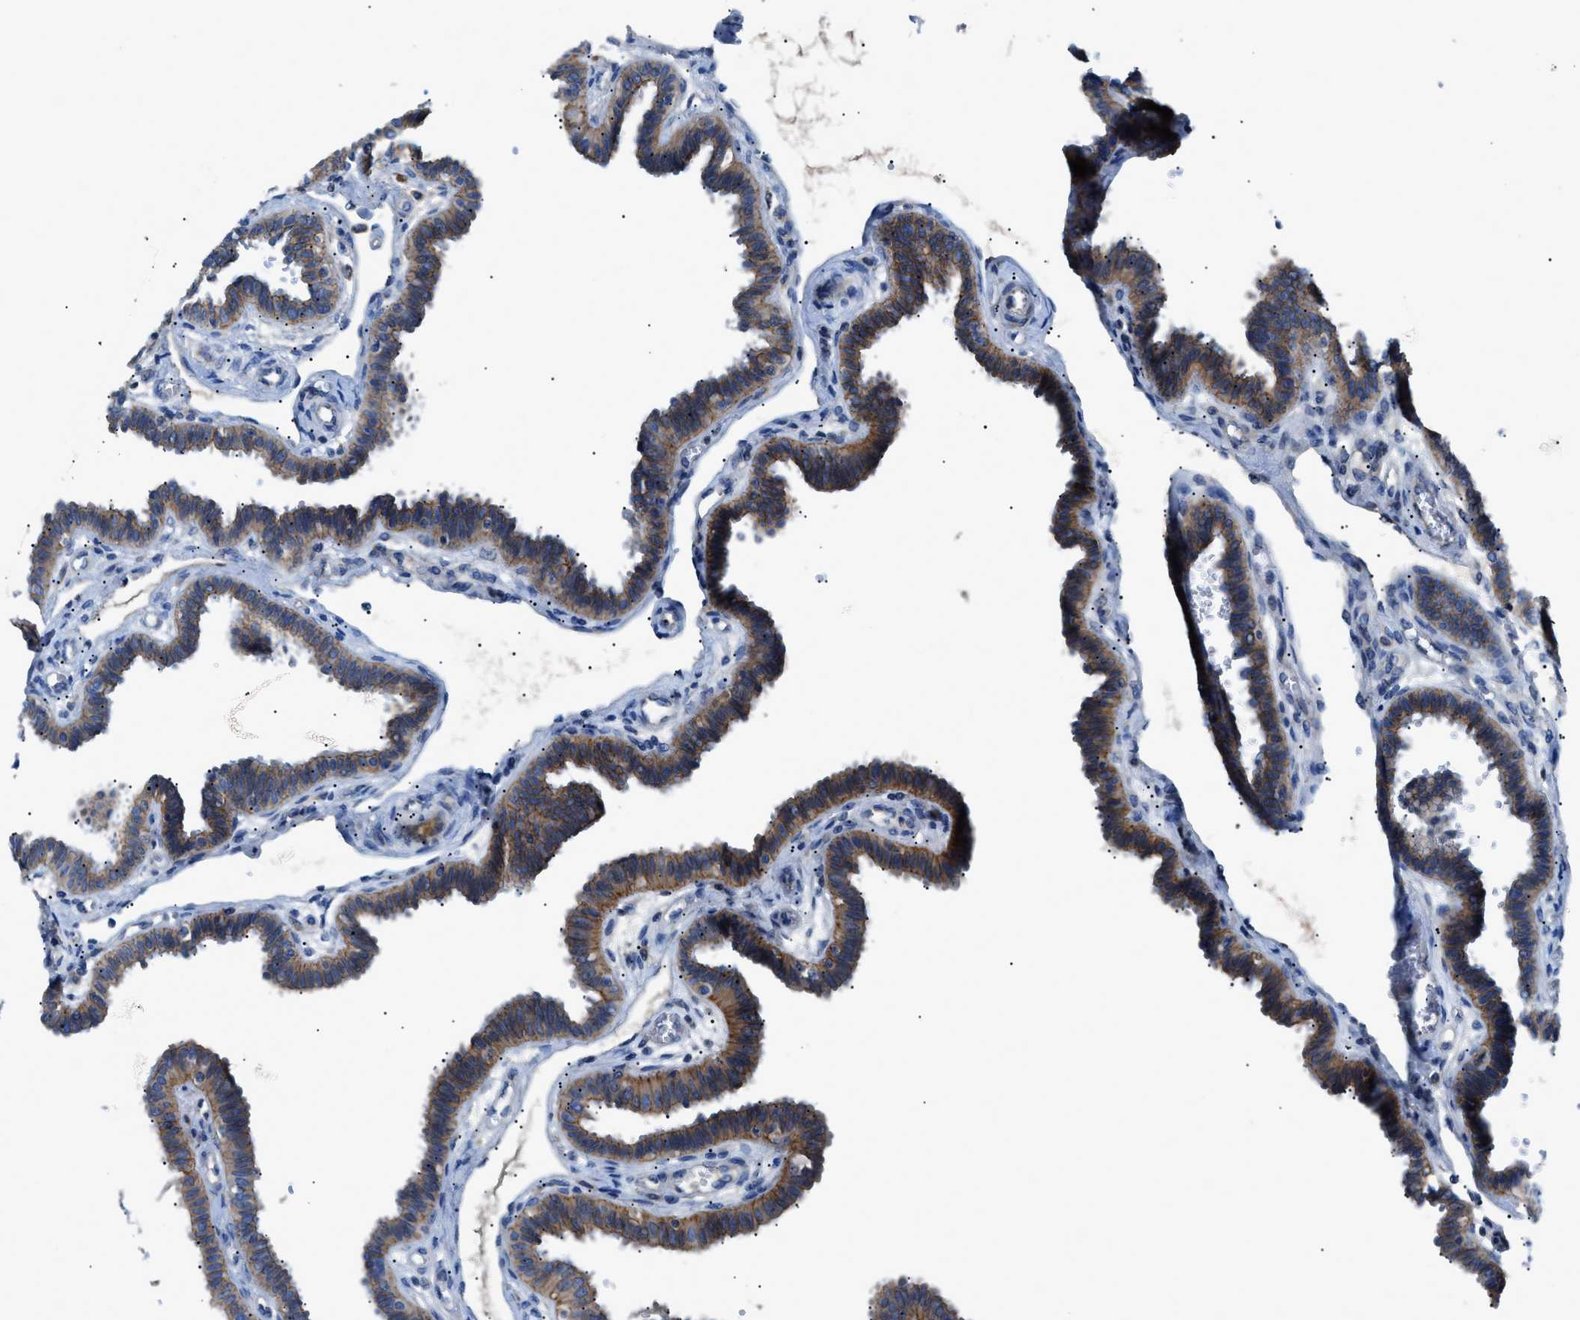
{"staining": {"intensity": "moderate", "quantity": ">75%", "location": "cytoplasmic/membranous"}, "tissue": "fallopian tube", "cell_type": "Glandular cells", "image_type": "normal", "snomed": [{"axis": "morphology", "description": "Normal tissue, NOS"}, {"axis": "topography", "description": "Fallopian tube"}], "caption": "High-power microscopy captured an IHC micrograph of benign fallopian tube, revealing moderate cytoplasmic/membranous positivity in about >75% of glandular cells.", "gene": "ZDHHC24", "patient": {"sex": "female", "age": 32}}